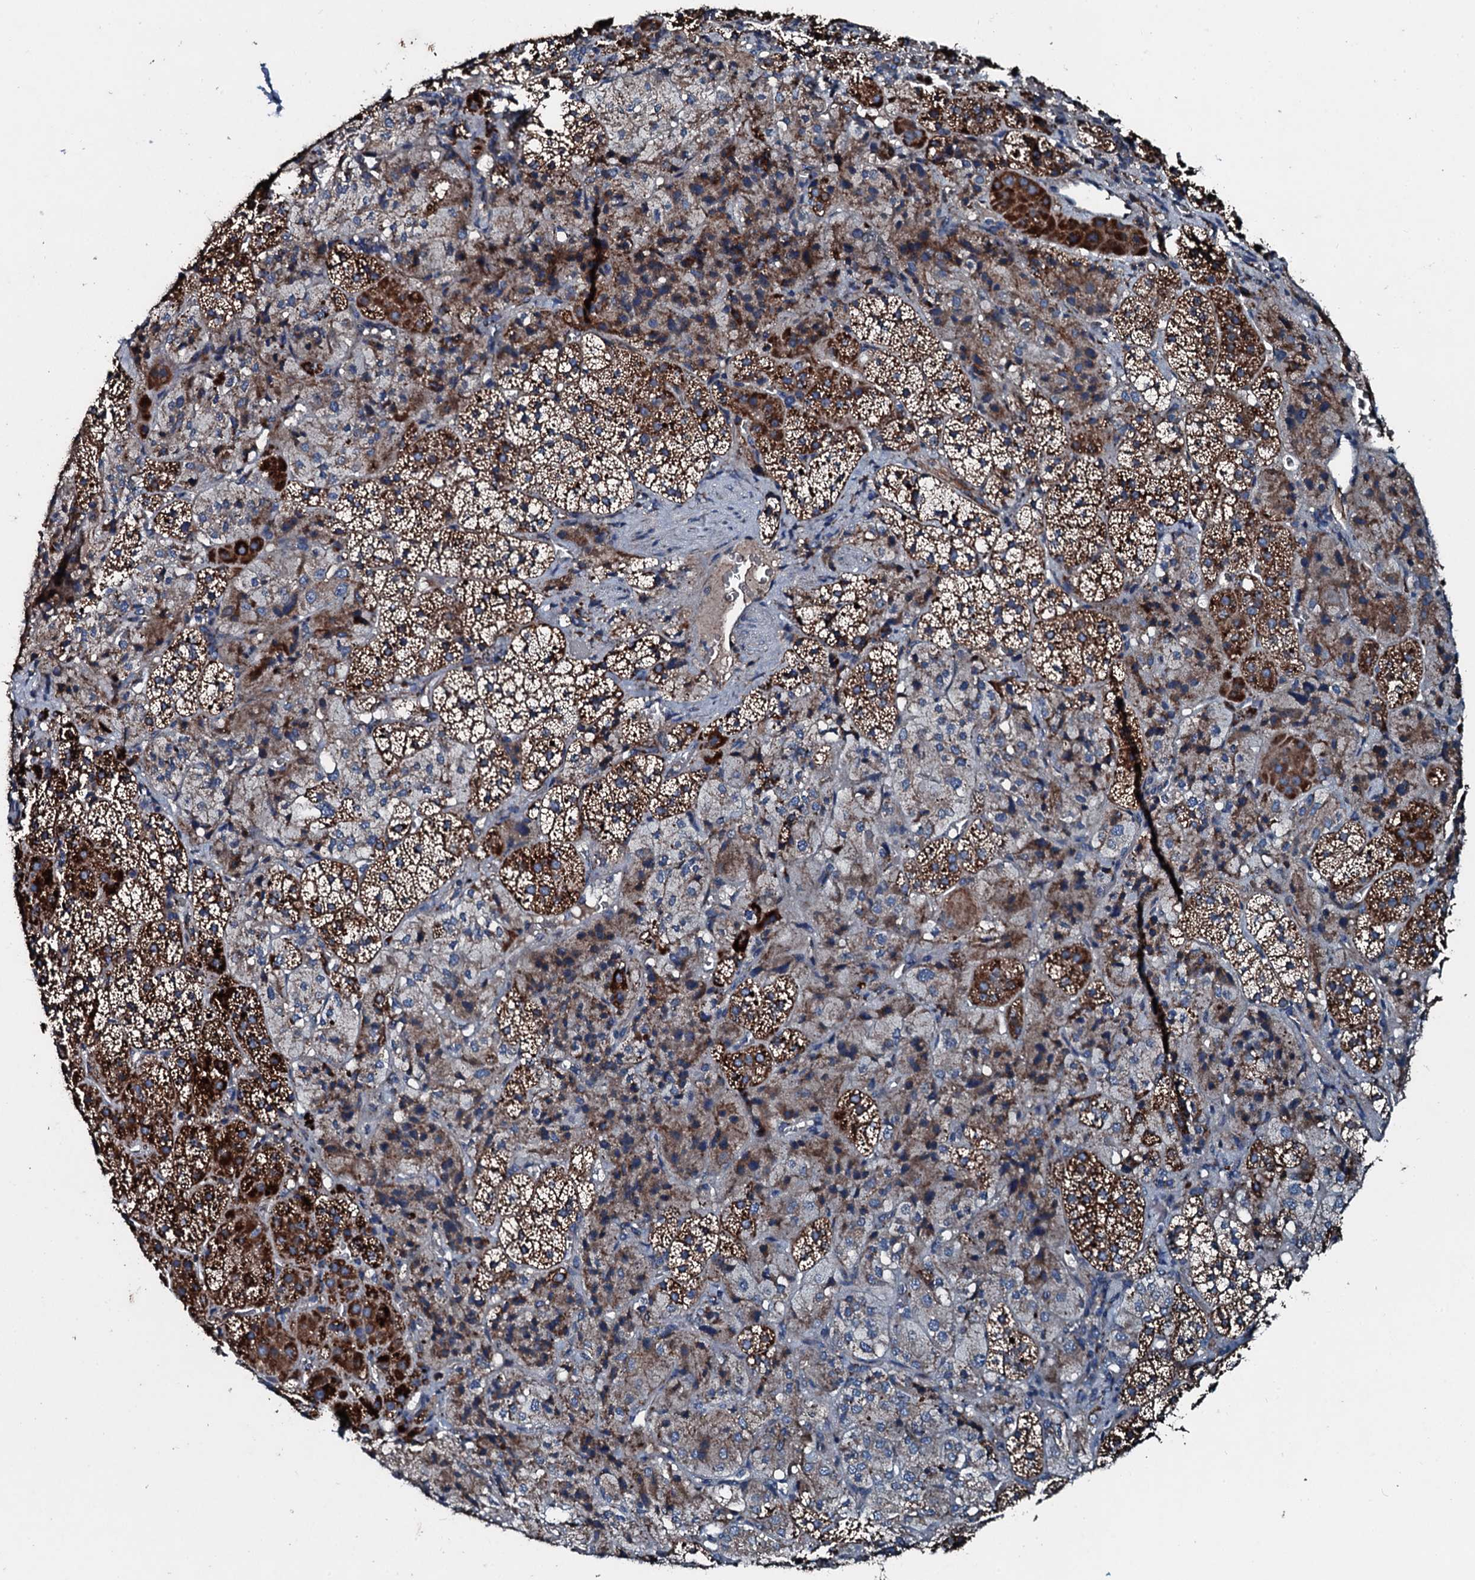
{"staining": {"intensity": "strong", "quantity": "25%-75%", "location": "cytoplasmic/membranous"}, "tissue": "adrenal gland", "cell_type": "Glandular cells", "image_type": "normal", "snomed": [{"axis": "morphology", "description": "Normal tissue, NOS"}, {"axis": "topography", "description": "Adrenal gland"}], "caption": "Protein expression analysis of benign human adrenal gland reveals strong cytoplasmic/membranous positivity in about 25%-75% of glandular cells. Immunohistochemistry stains the protein of interest in brown and the nuclei are stained blue.", "gene": "ACSS3", "patient": {"sex": "female", "age": 44}}